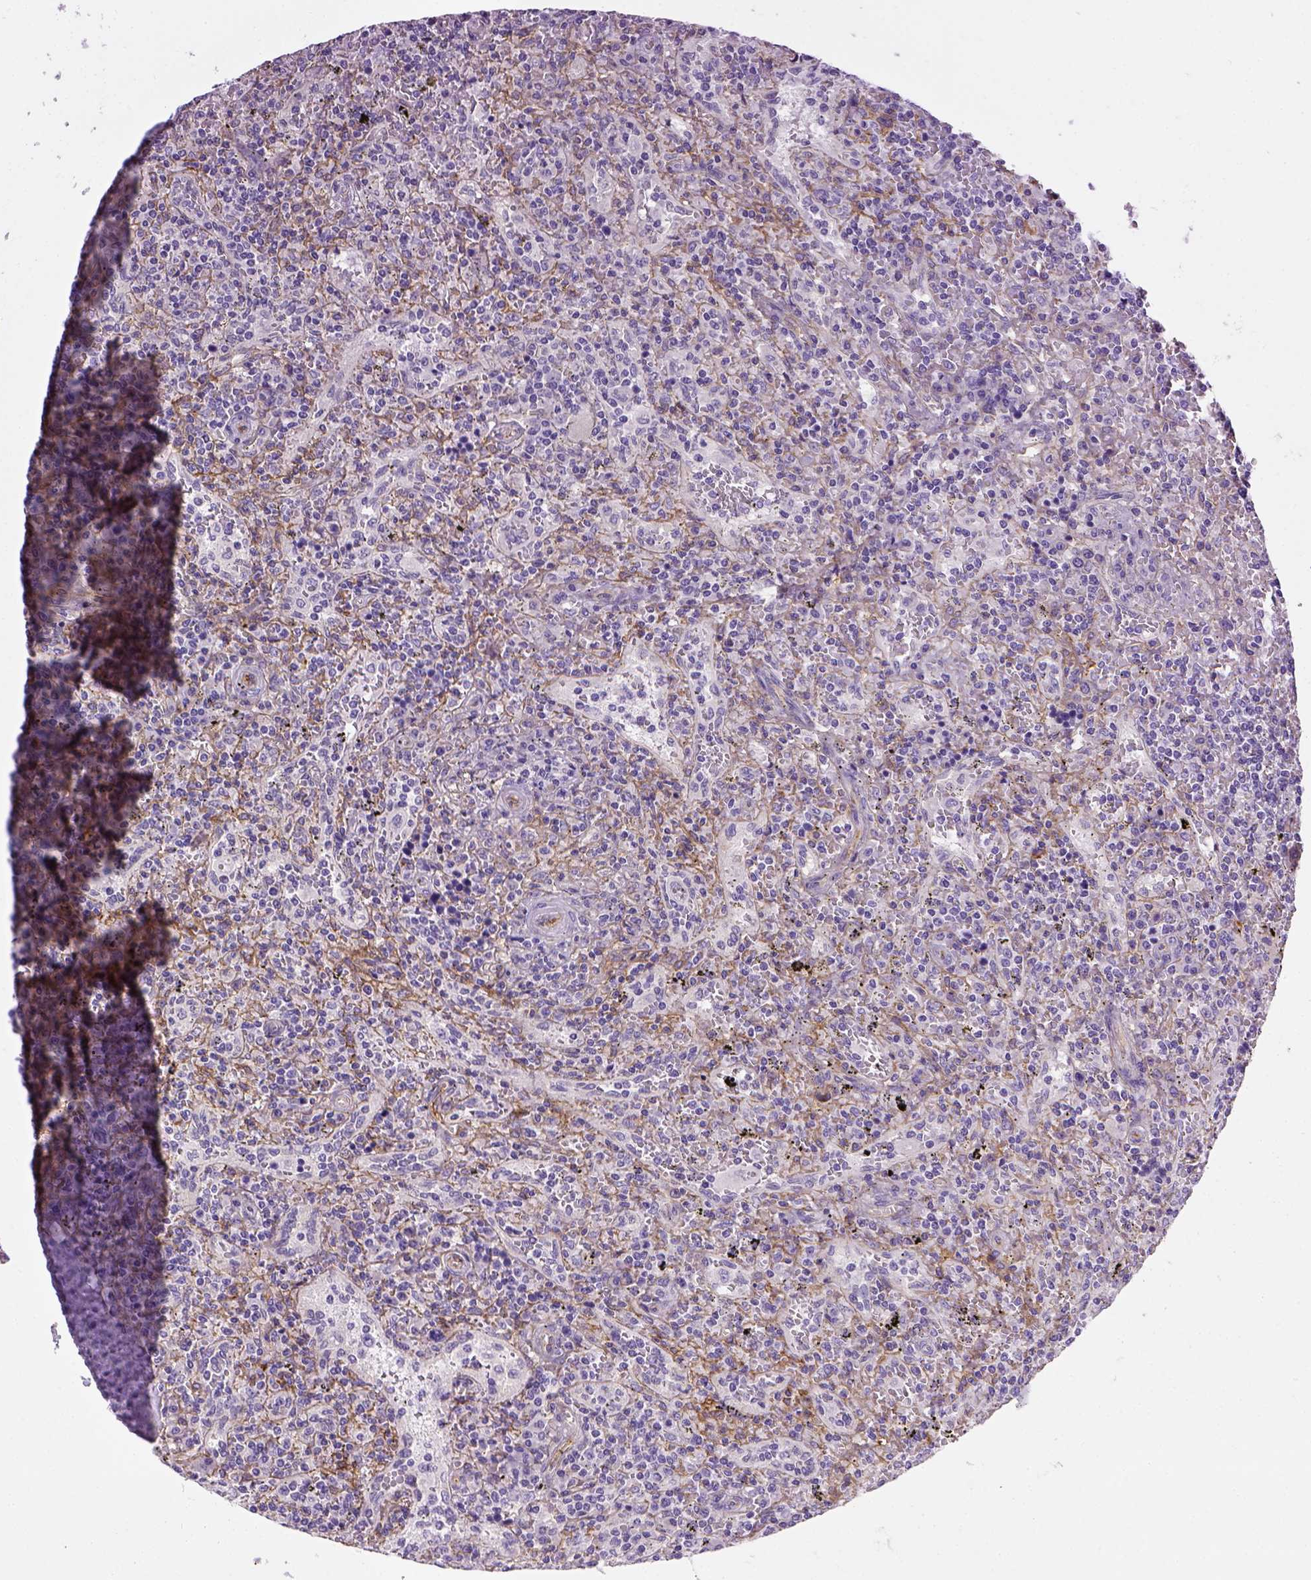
{"staining": {"intensity": "negative", "quantity": "none", "location": "none"}, "tissue": "lymphoma", "cell_type": "Tumor cells", "image_type": "cancer", "snomed": [{"axis": "morphology", "description": "Malignant lymphoma, non-Hodgkin's type, Low grade"}, {"axis": "topography", "description": "Spleen"}], "caption": "Human malignant lymphoma, non-Hodgkin's type (low-grade) stained for a protein using immunohistochemistry (IHC) exhibits no staining in tumor cells.", "gene": "ENG", "patient": {"sex": "male", "age": 62}}